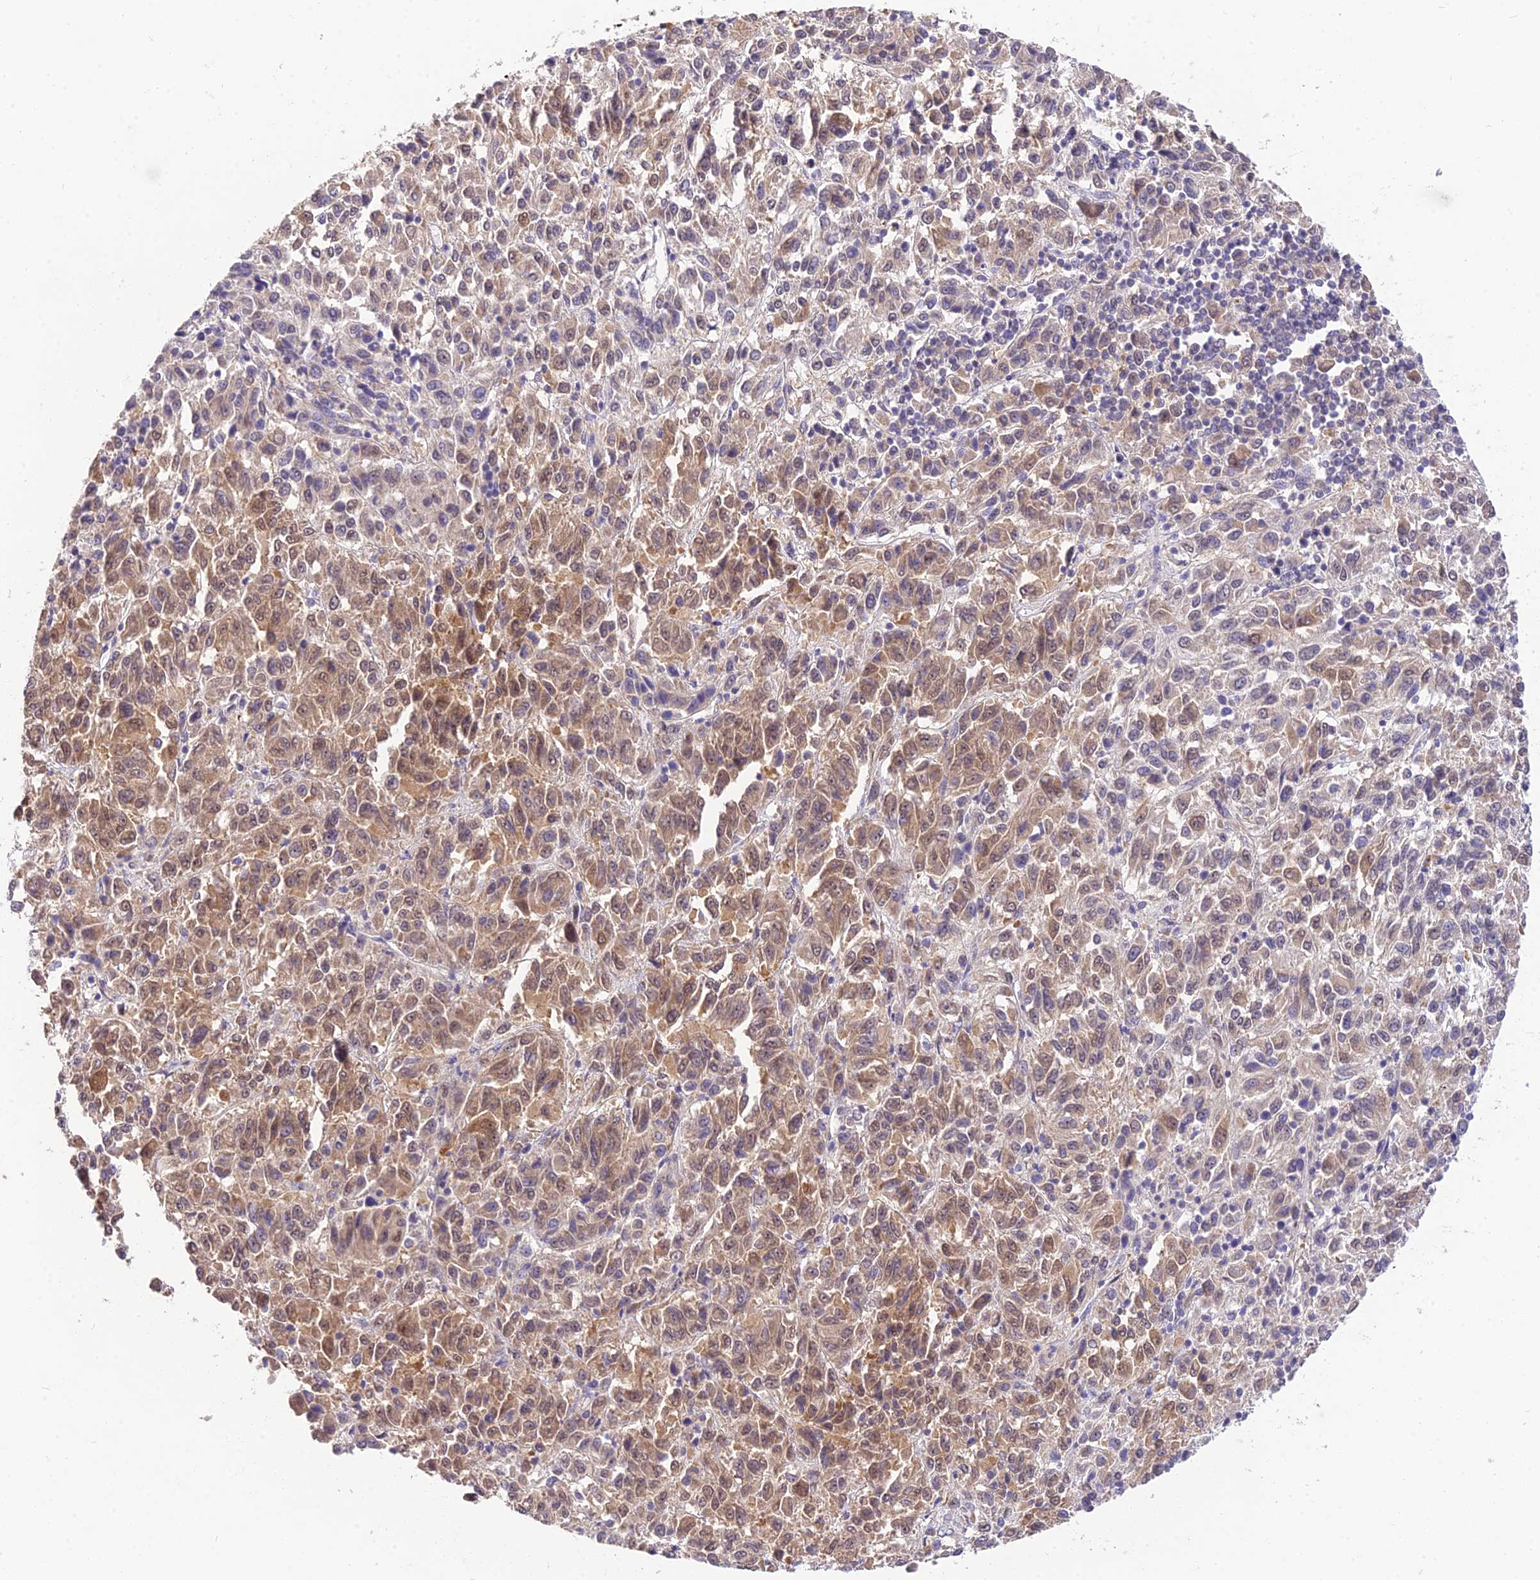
{"staining": {"intensity": "moderate", "quantity": "25%-75%", "location": "cytoplasmic/membranous,nuclear"}, "tissue": "melanoma", "cell_type": "Tumor cells", "image_type": "cancer", "snomed": [{"axis": "morphology", "description": "Malignant melanoma, Metastatic site"}, {"axis": "topography", "description": "Lung"}], "caption": "Human melanoma stained for a protein (brown) exhibits moderate cytoplasmic/membranous and nuclear positive positivity in about 25%-75% of tumor cells.", "gene": "PGK1", "patient": {"sex": "male", "age": 64}}